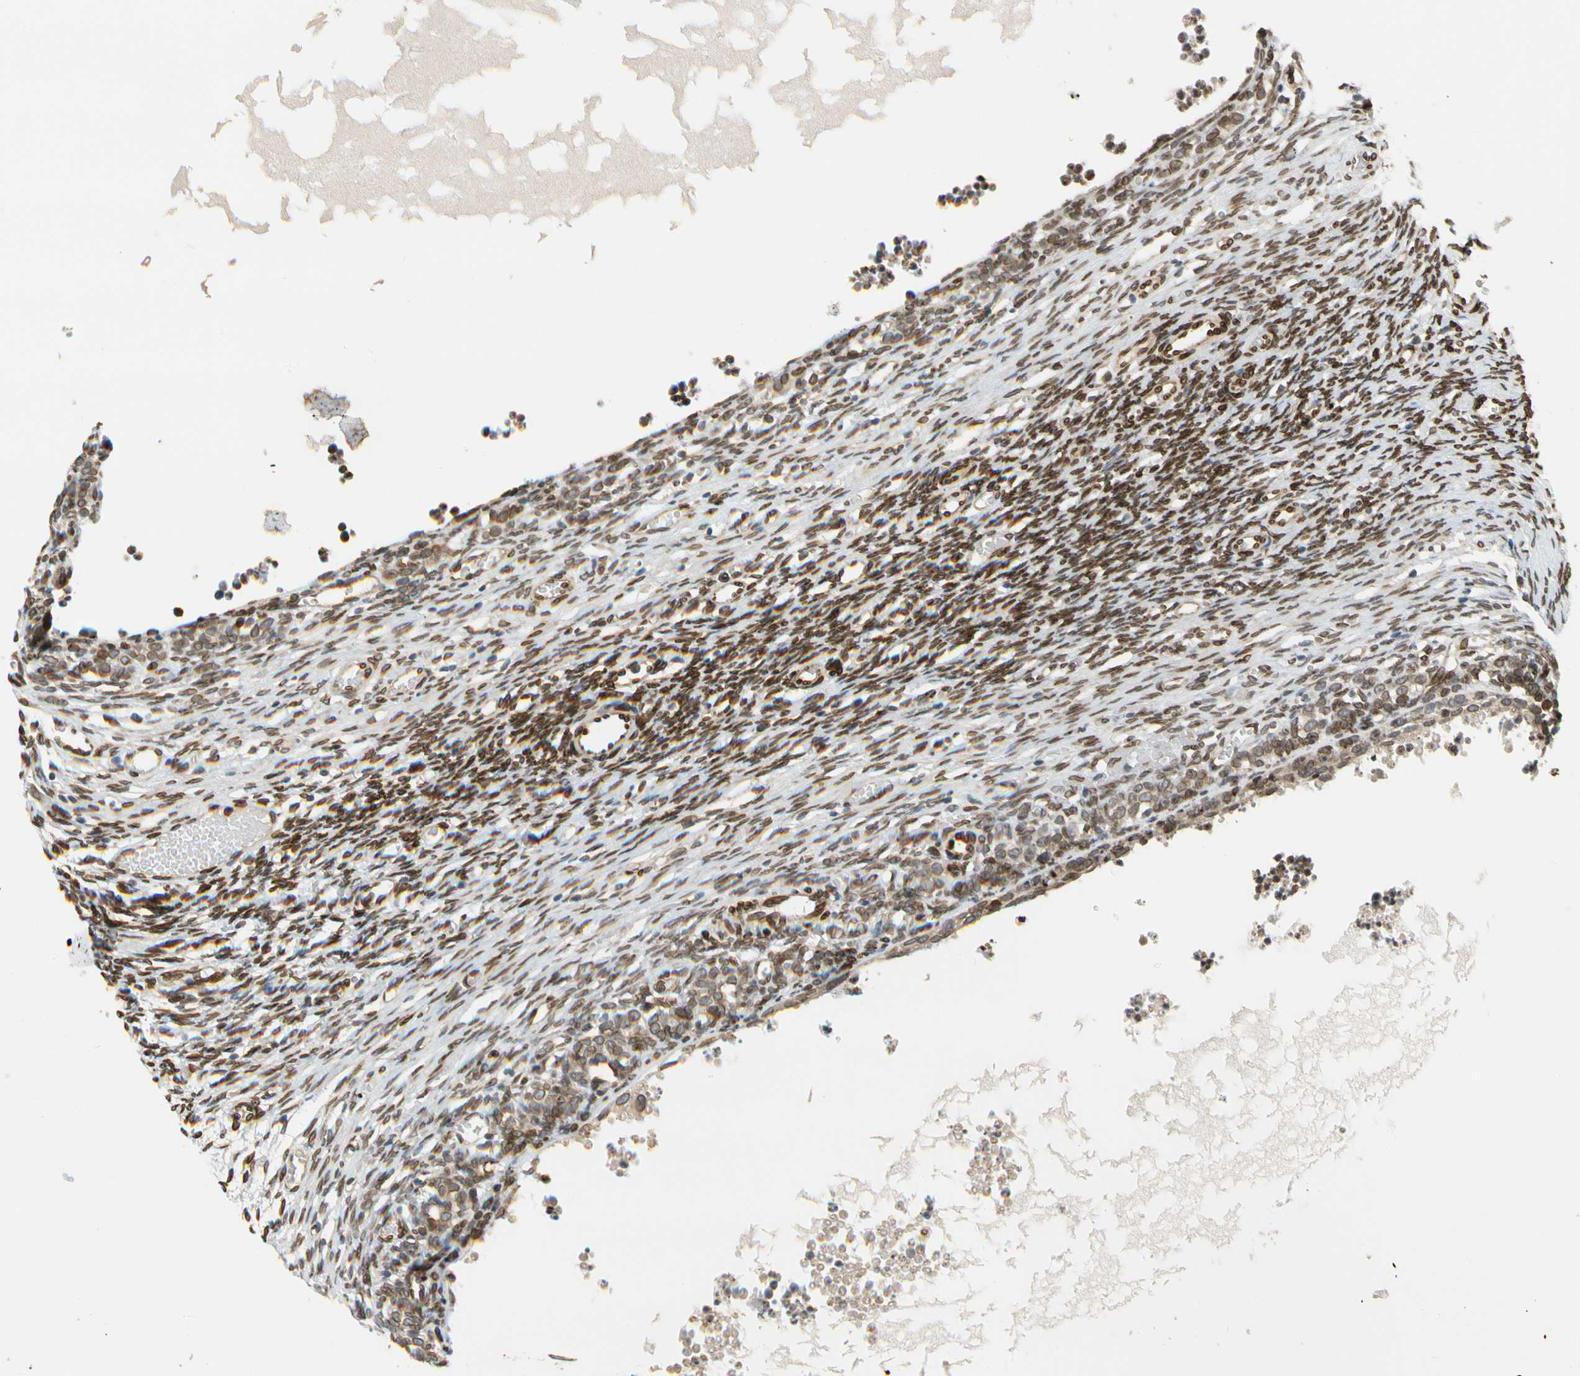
{"staining": {"intensity": "strong", "quantity": ">75%", "location": "nuclear"}, "tissue": "ovary", "cell_type": "Ovarian stroma cells", "image_type": "normal", "snomed": [{"axis": "morphology", "description": "Normal tissue, NOS"}, {"axis": "topography", "description": "Ovary"}], "caption": "IHC staining of benign ovary, which displays high levels of strong nuclear positivity in about >75% of ovarian stroma cells indicating strong nuclear protein staining. The staining was performed using DAB (brown) for protein detection and nuclei were counterstained in hematoxylin (blue).", "gene": "SUN1", "patient": {"sex": "female", "age": 35}}